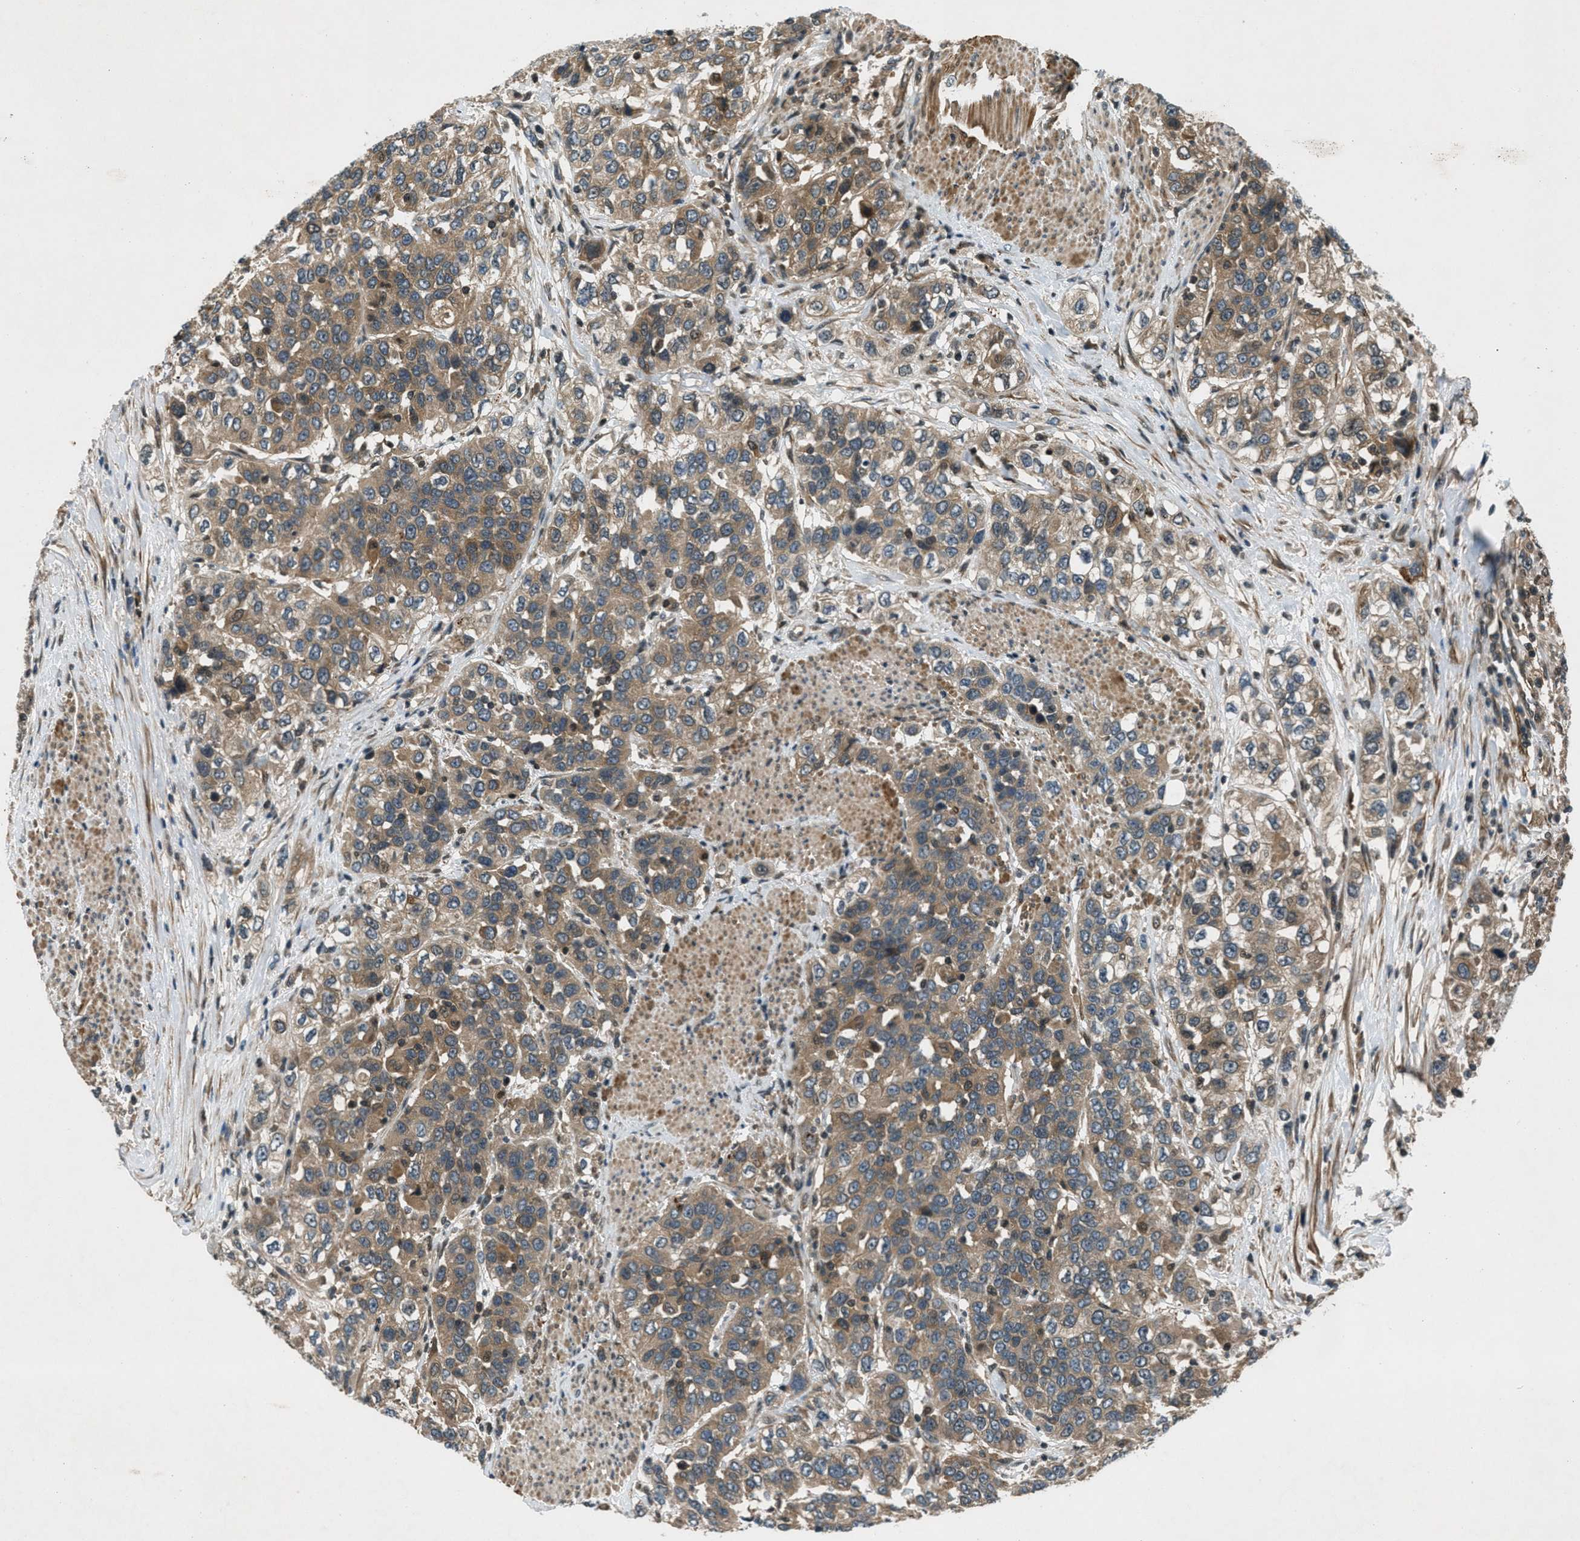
{"staining": {"intensity": "moderate", "quantity": ">75%", "location": "cytoplasmic/membranous"}, "tissue": "urothelial cancer", "cell_type": "Tumor cells", "image_type": "cancer", "snomed": [{"axis": "morphology", "description": "Urothelial carcinoma, High grade"}, {"axis": "topography", "description": "Urinary bladder"}], "caption": "Urothelial cancer stained for a protein exhibits moderate cytoplasmic/membranous positivity in tumor cells. (Brightfield microscopy of DAB IHC at high magnification).", "gene": "EPSTI1", "patient": {"sex": "female", "age": 80}}